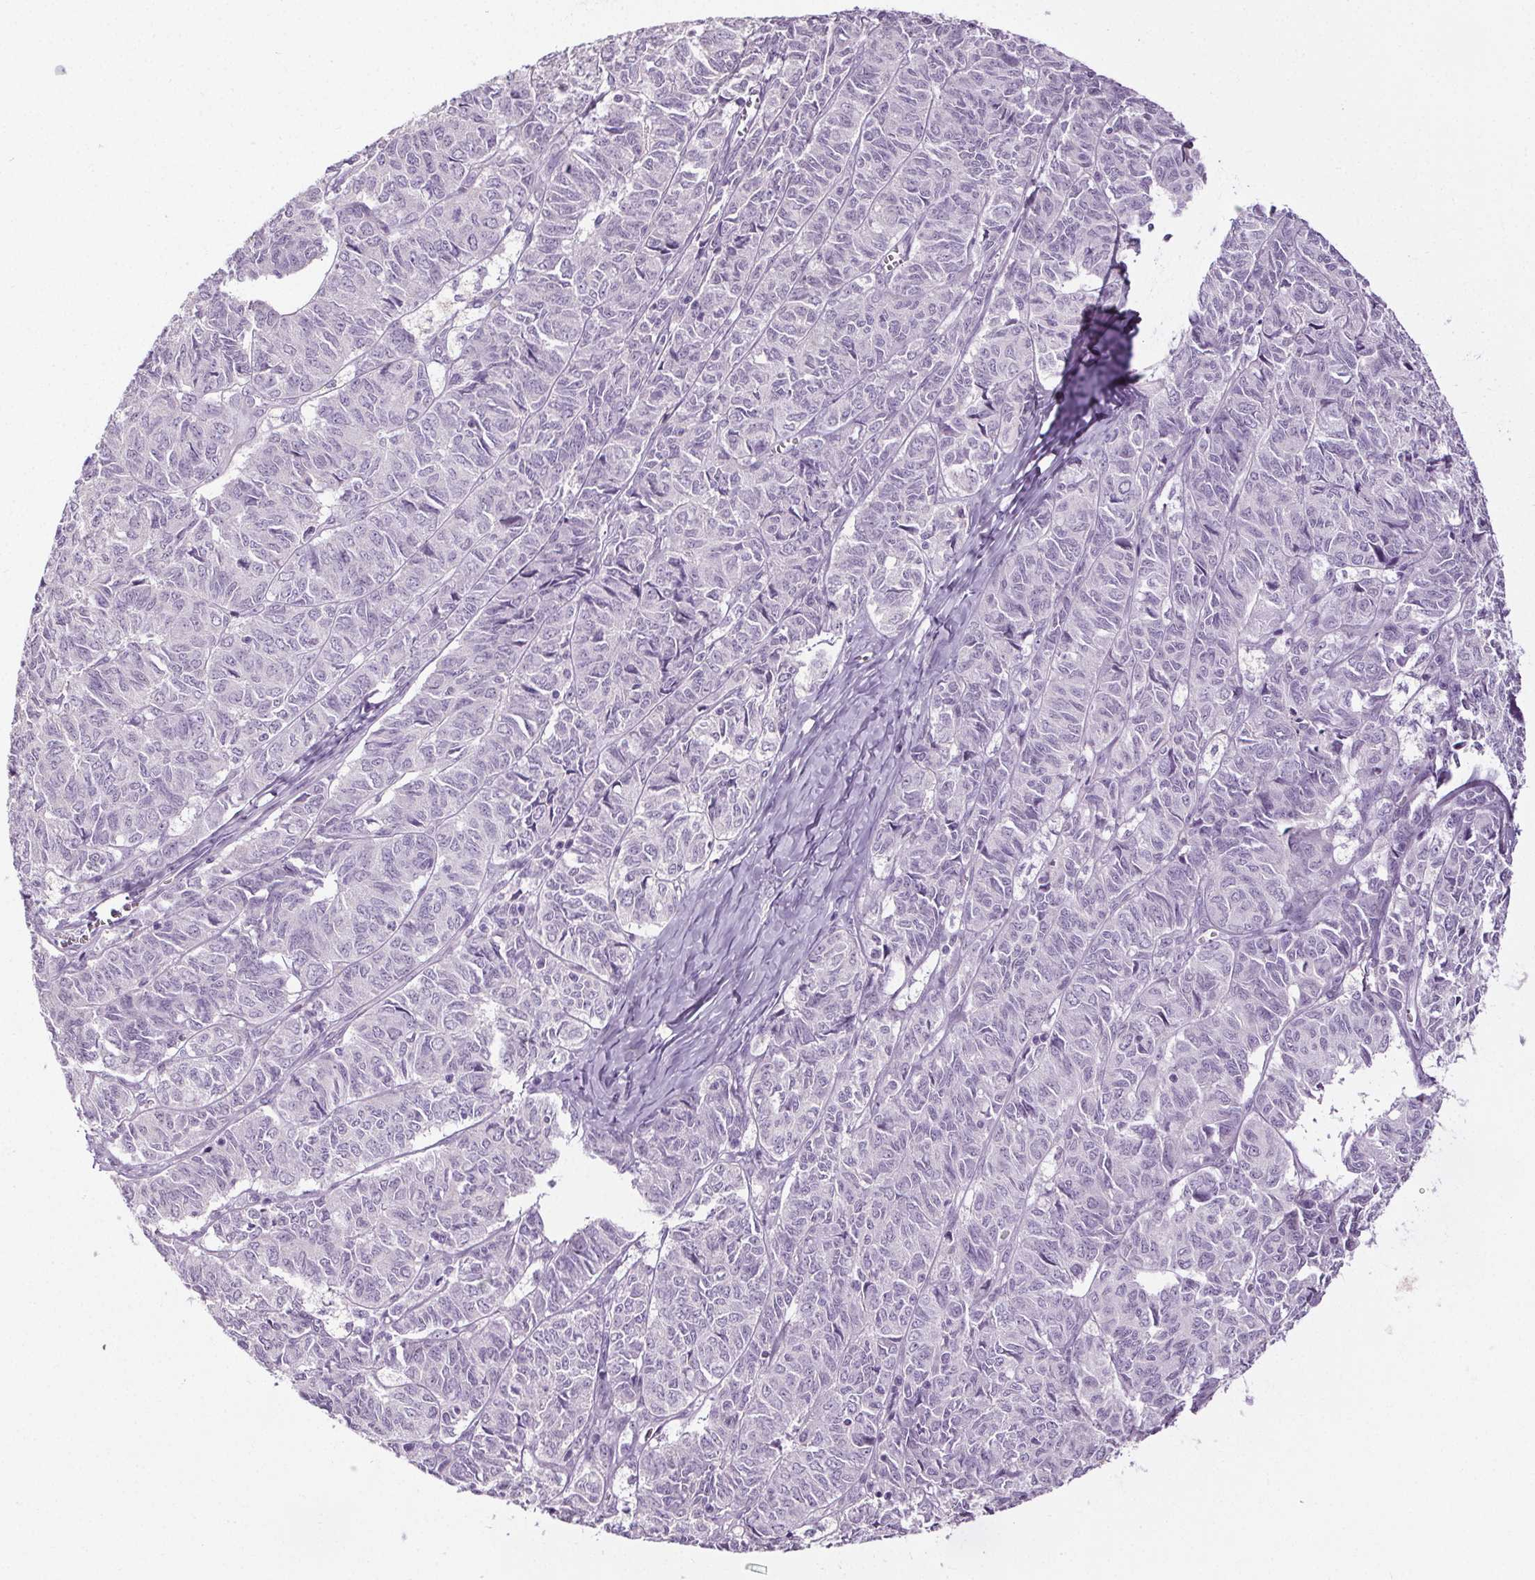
{"staining": {"intensity": "negative", "quantity": "none", "location": "none"}, "tissue": "ovarian cancer", "cell_type": "Tumor cells", "image_type": "cancer", "snomed": [{"axis": "morphology", "description": "Carcinoma, endometroid"}, {"axis": "topography", "description": "Ovary"}], "caption": "Tumor cells are negative for brown protein staining in ovarian cancer.", "gene": "GPIHBP1", "patient": {"sex": "female", "age": 80}}